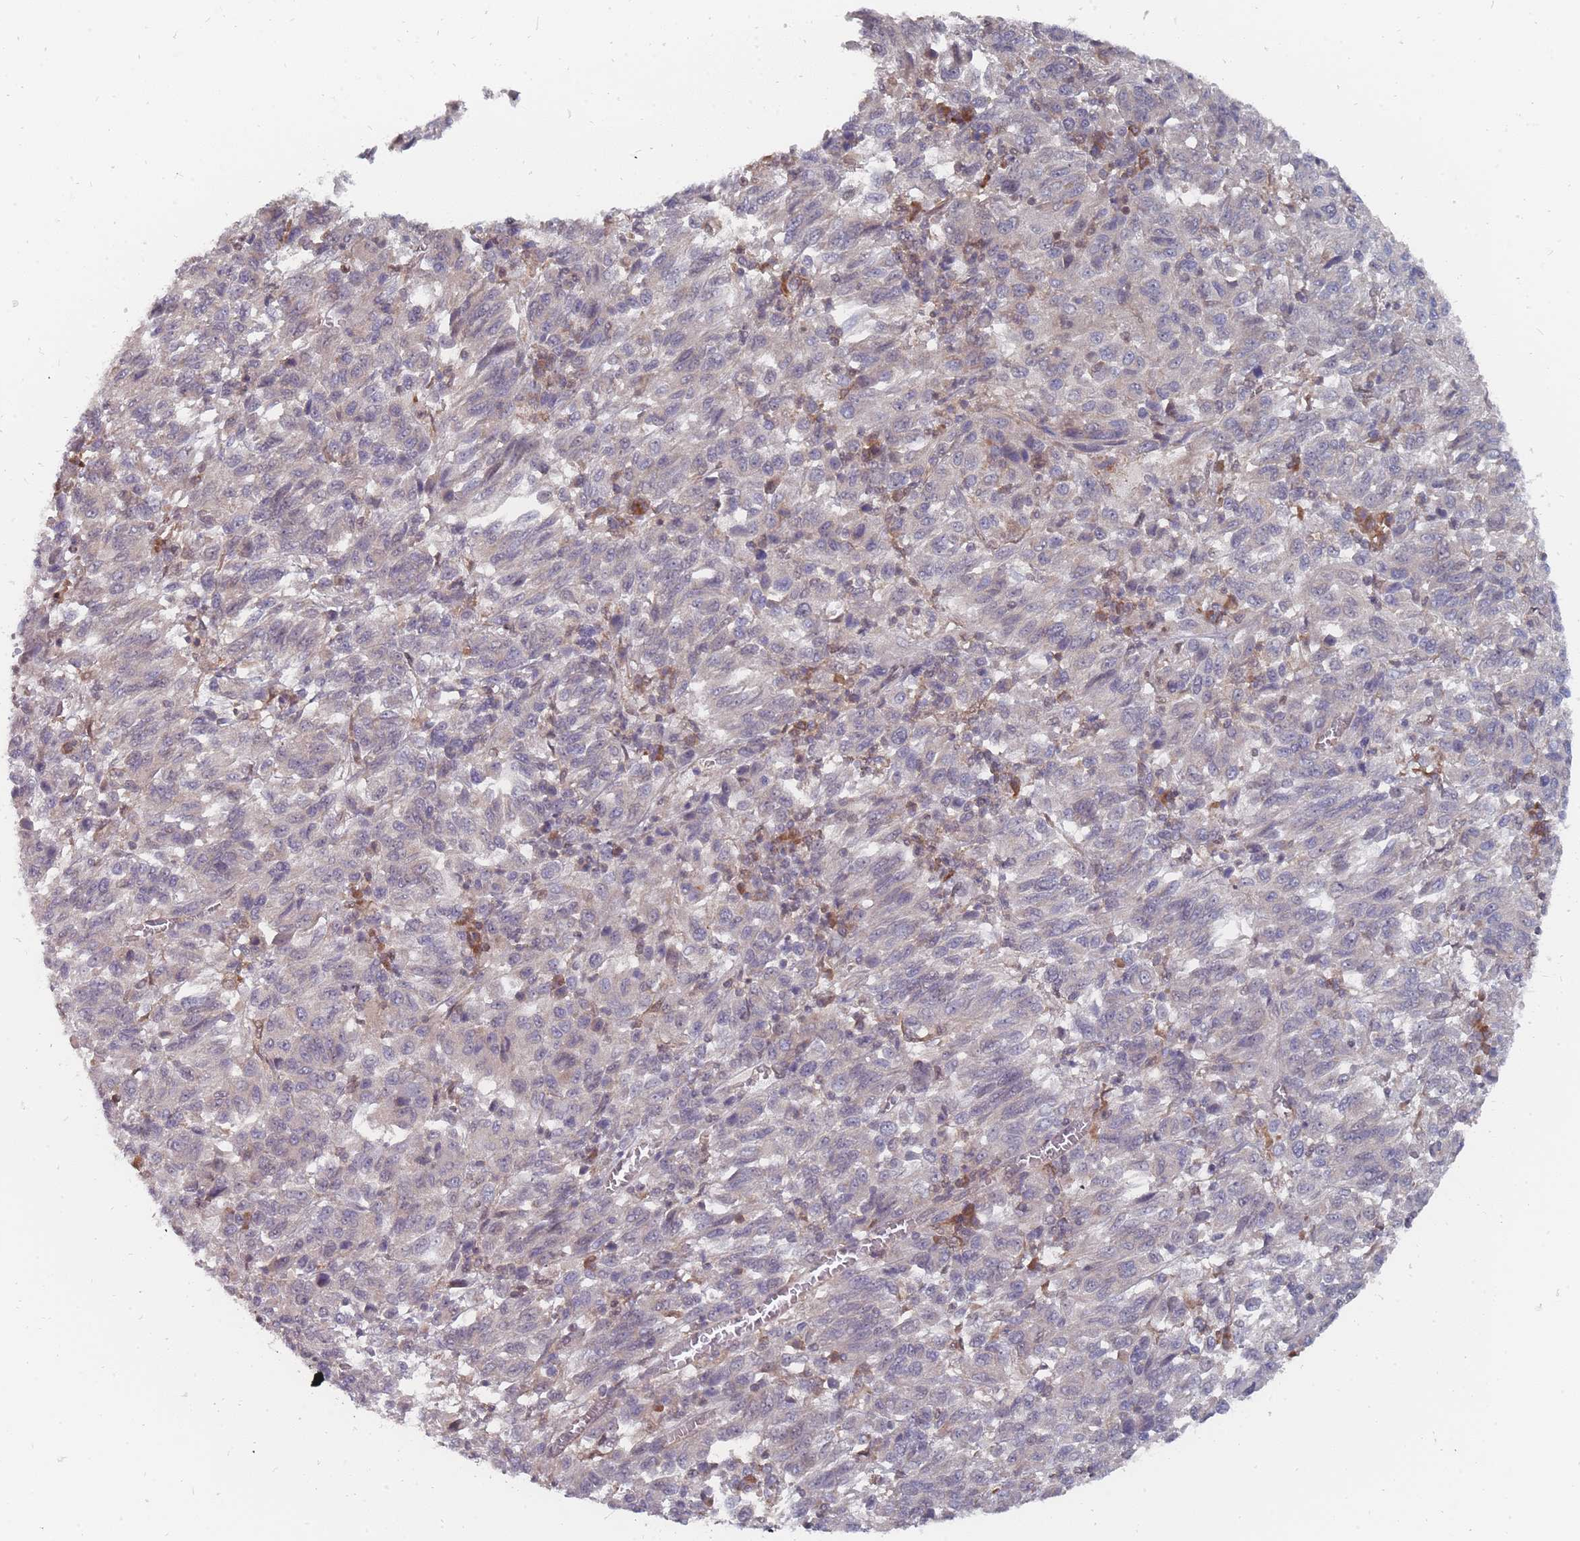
{"staining": {"intensity": "negative", "quantity": "none", "location": "none"}, "tissue": "melanoma", "cell_type": "Tumor cells", "image_type": "cancer", "snomed": [{"axis": "morphology", "description": "Malignant melanoma, Metastatic site"}, {"axis": "topography", "description": "Lung"}], "caption": "Immunohistochemistry (IHC) histopathology image of neoplastic tissue: melanoma stained with DAB (3,3'-diaminobenzidine) shows no significant protein staining in tumor cells.", "gene": "NKD1", "patient": {"sex": "male", "age": 64}}